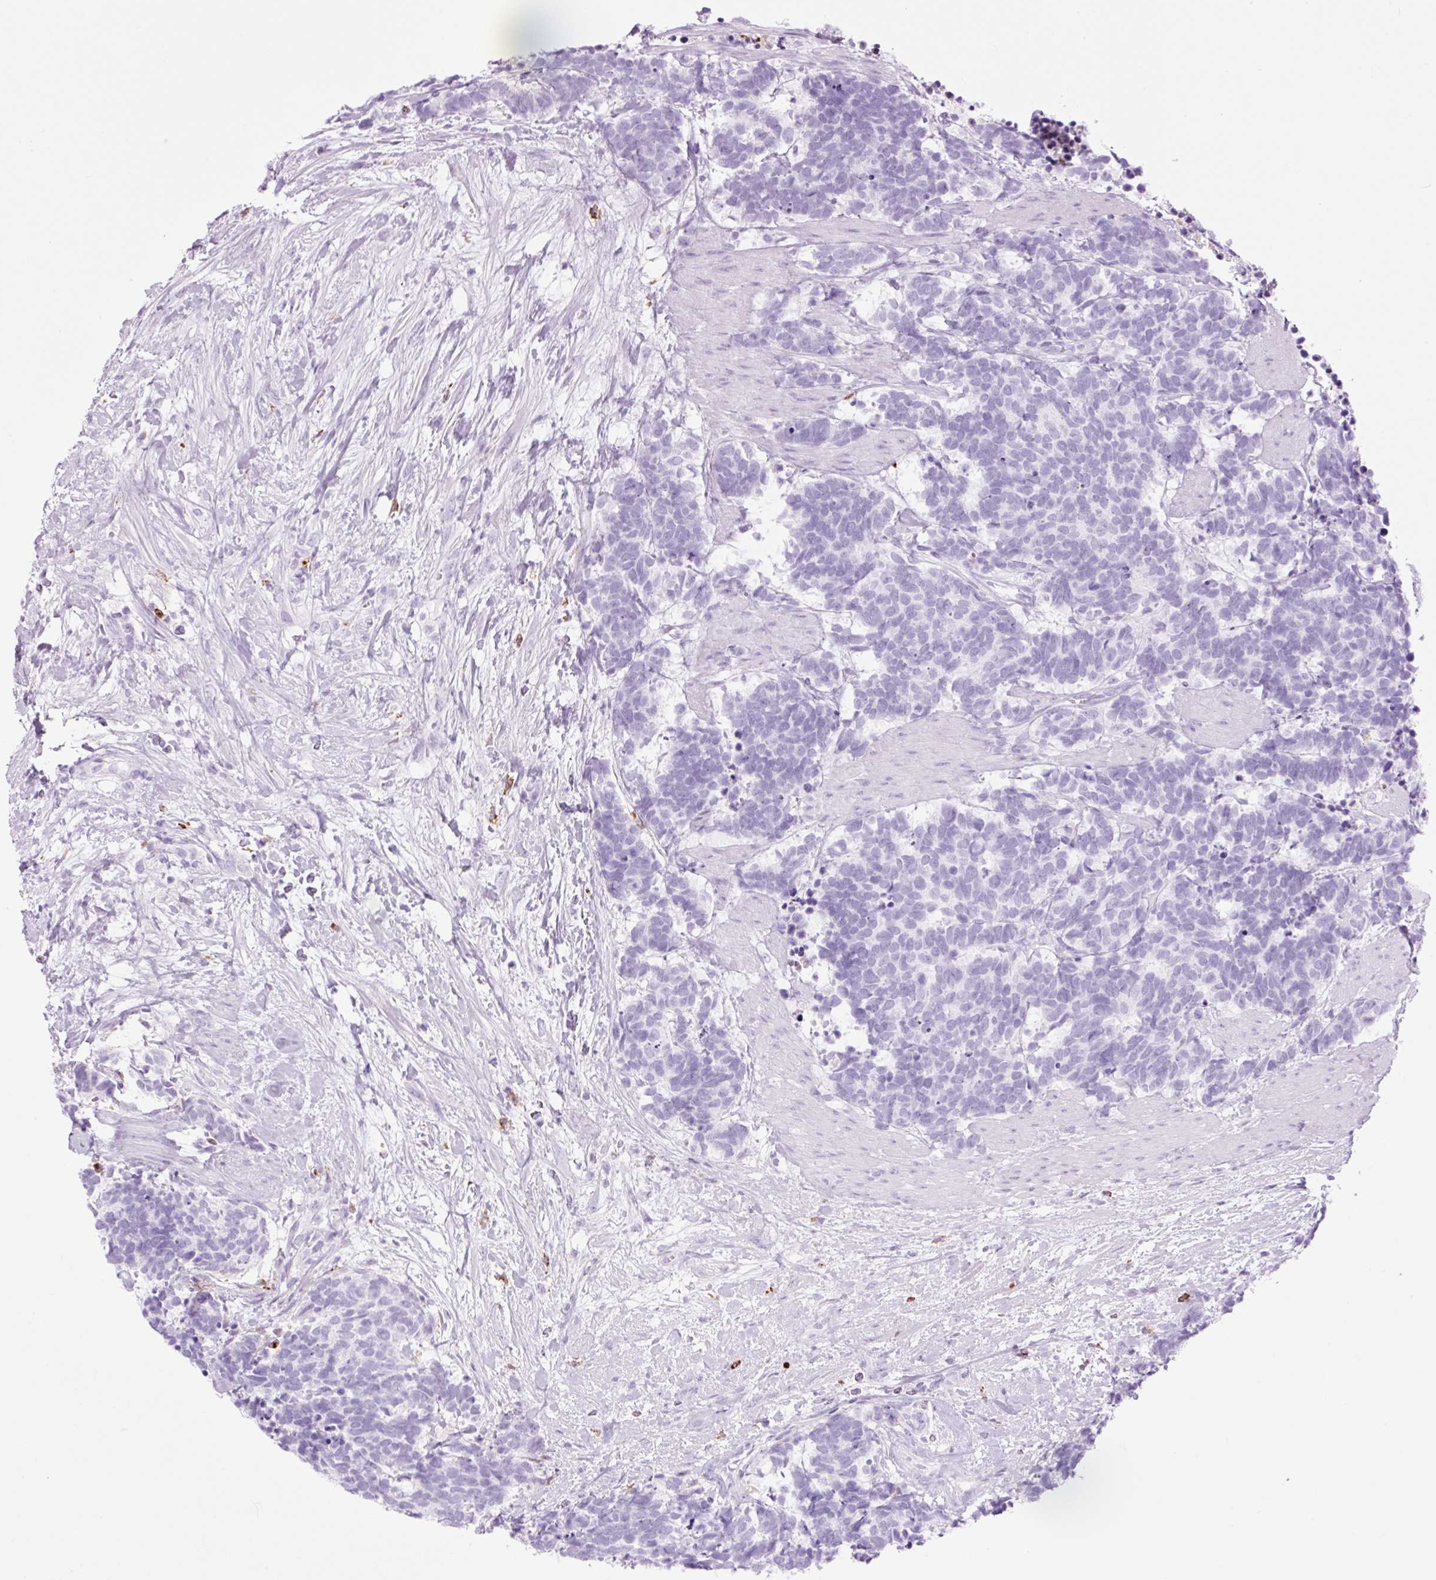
{"staining": {"intensity": "negative", "quantity": "none", "location": "none"}, "tissue": "carcinoid", "cell_type": "Tumor cells", "image_type": "cancer", "snomed": [{"axis": "morphology", "description": "Carcinoma, NOS"}, {"axis": "morphology", "description": "Carcinoid, malignant, NOS"}, {"axis": "topography", "description": "Prostate"}], "caption": "An IHC micrograph of malignant carcinoid is shown. There is no staining in tumor cells of malignant carcinoid.", "gene": "LYZ", "patient": {"sex": "male", "age": 57}}